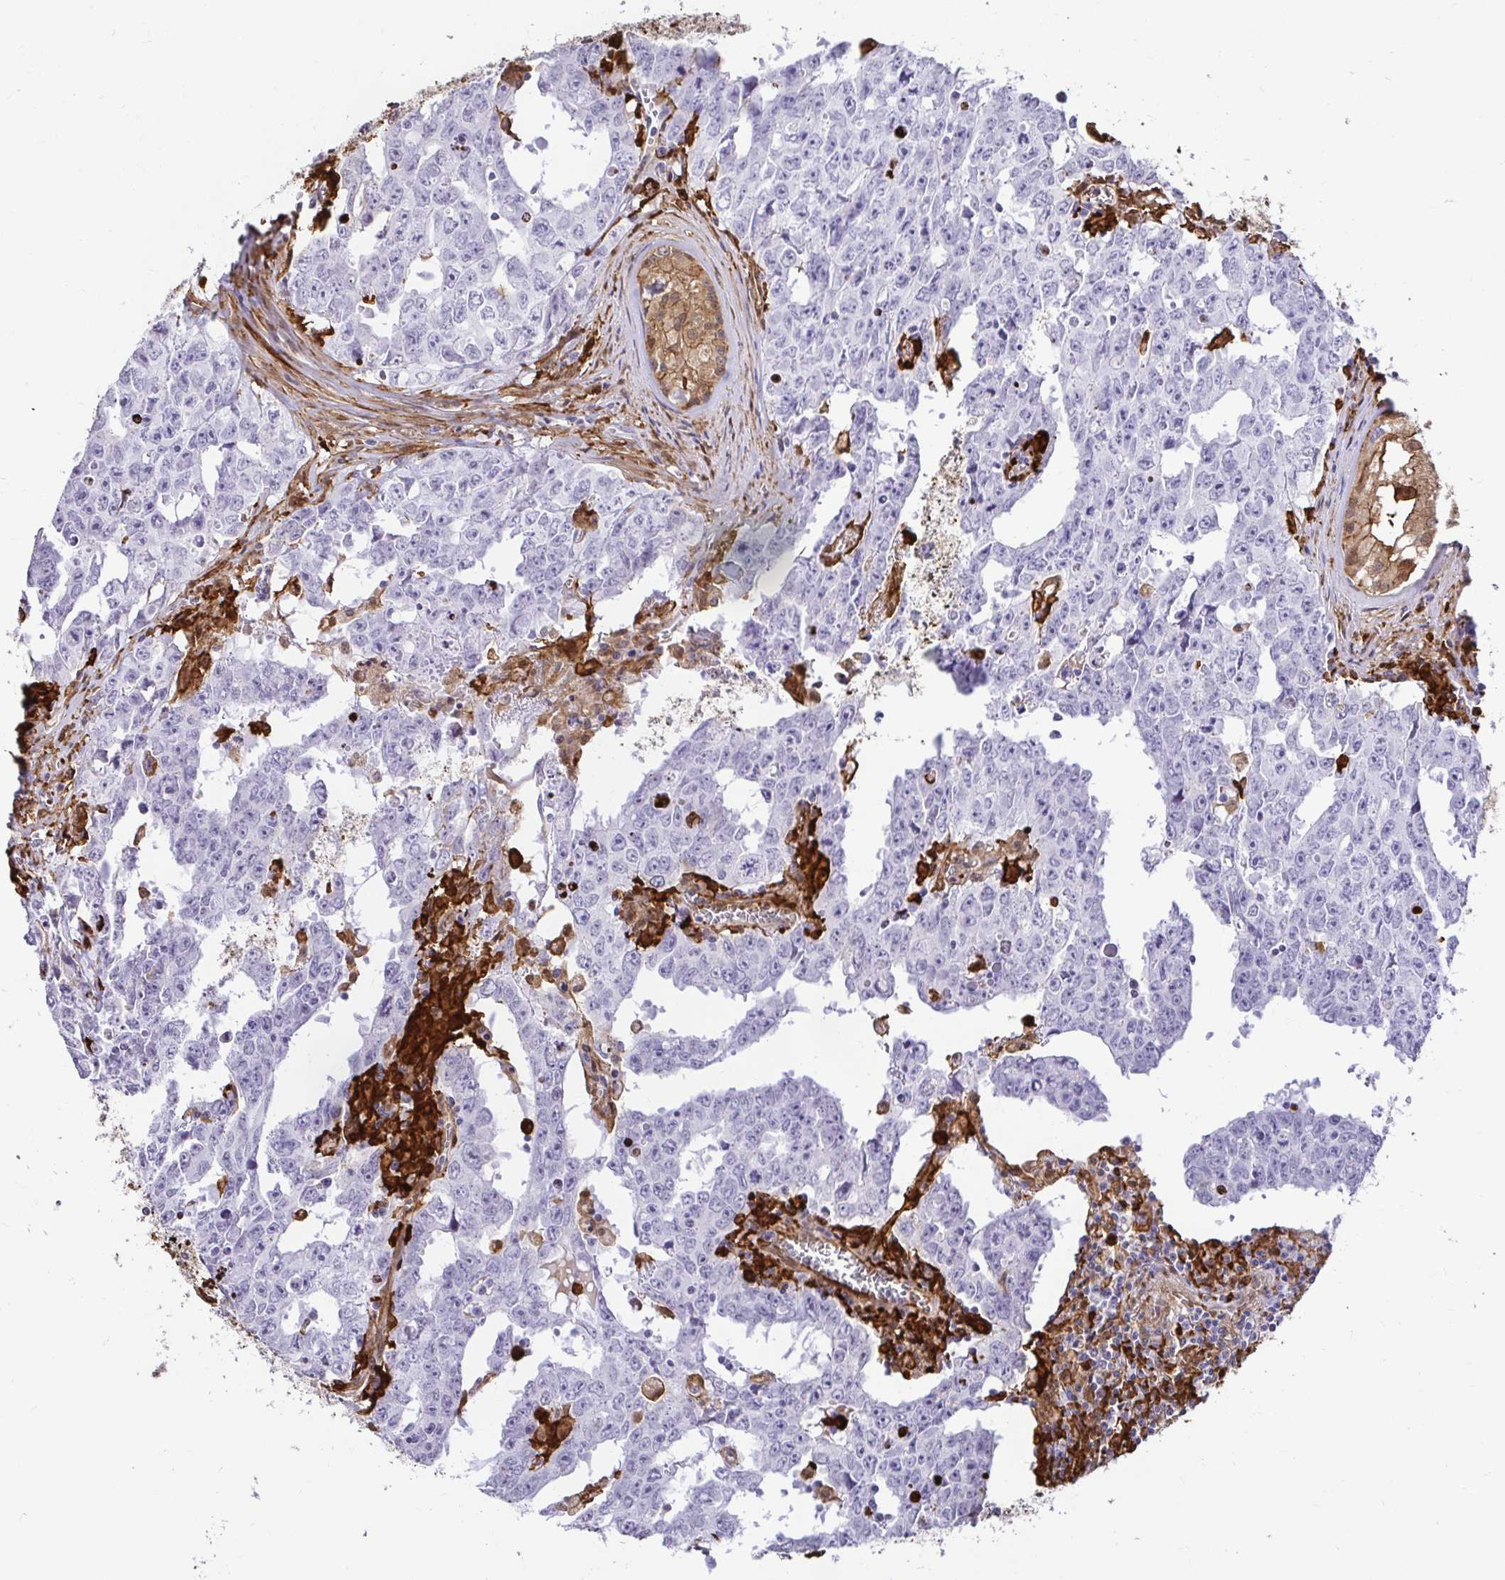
{"staining": {"intensity": "negative", "quantity": "none", "location": "none"}, "tissue": "testis cancer", "cell_type": "Tumor cells", "image_type": "cancer", "snomed": [{"axis": "morphology", "description": "Carcinoma, Embryonal, NOS"}, {"axis": "topography", "description": "Testis"}], "caption": "The image shows no significant positivity in tumor cells of testis embryonal carcinoma.", "gene": "GSN", "patient": {"sex": "male", "age": 22}}